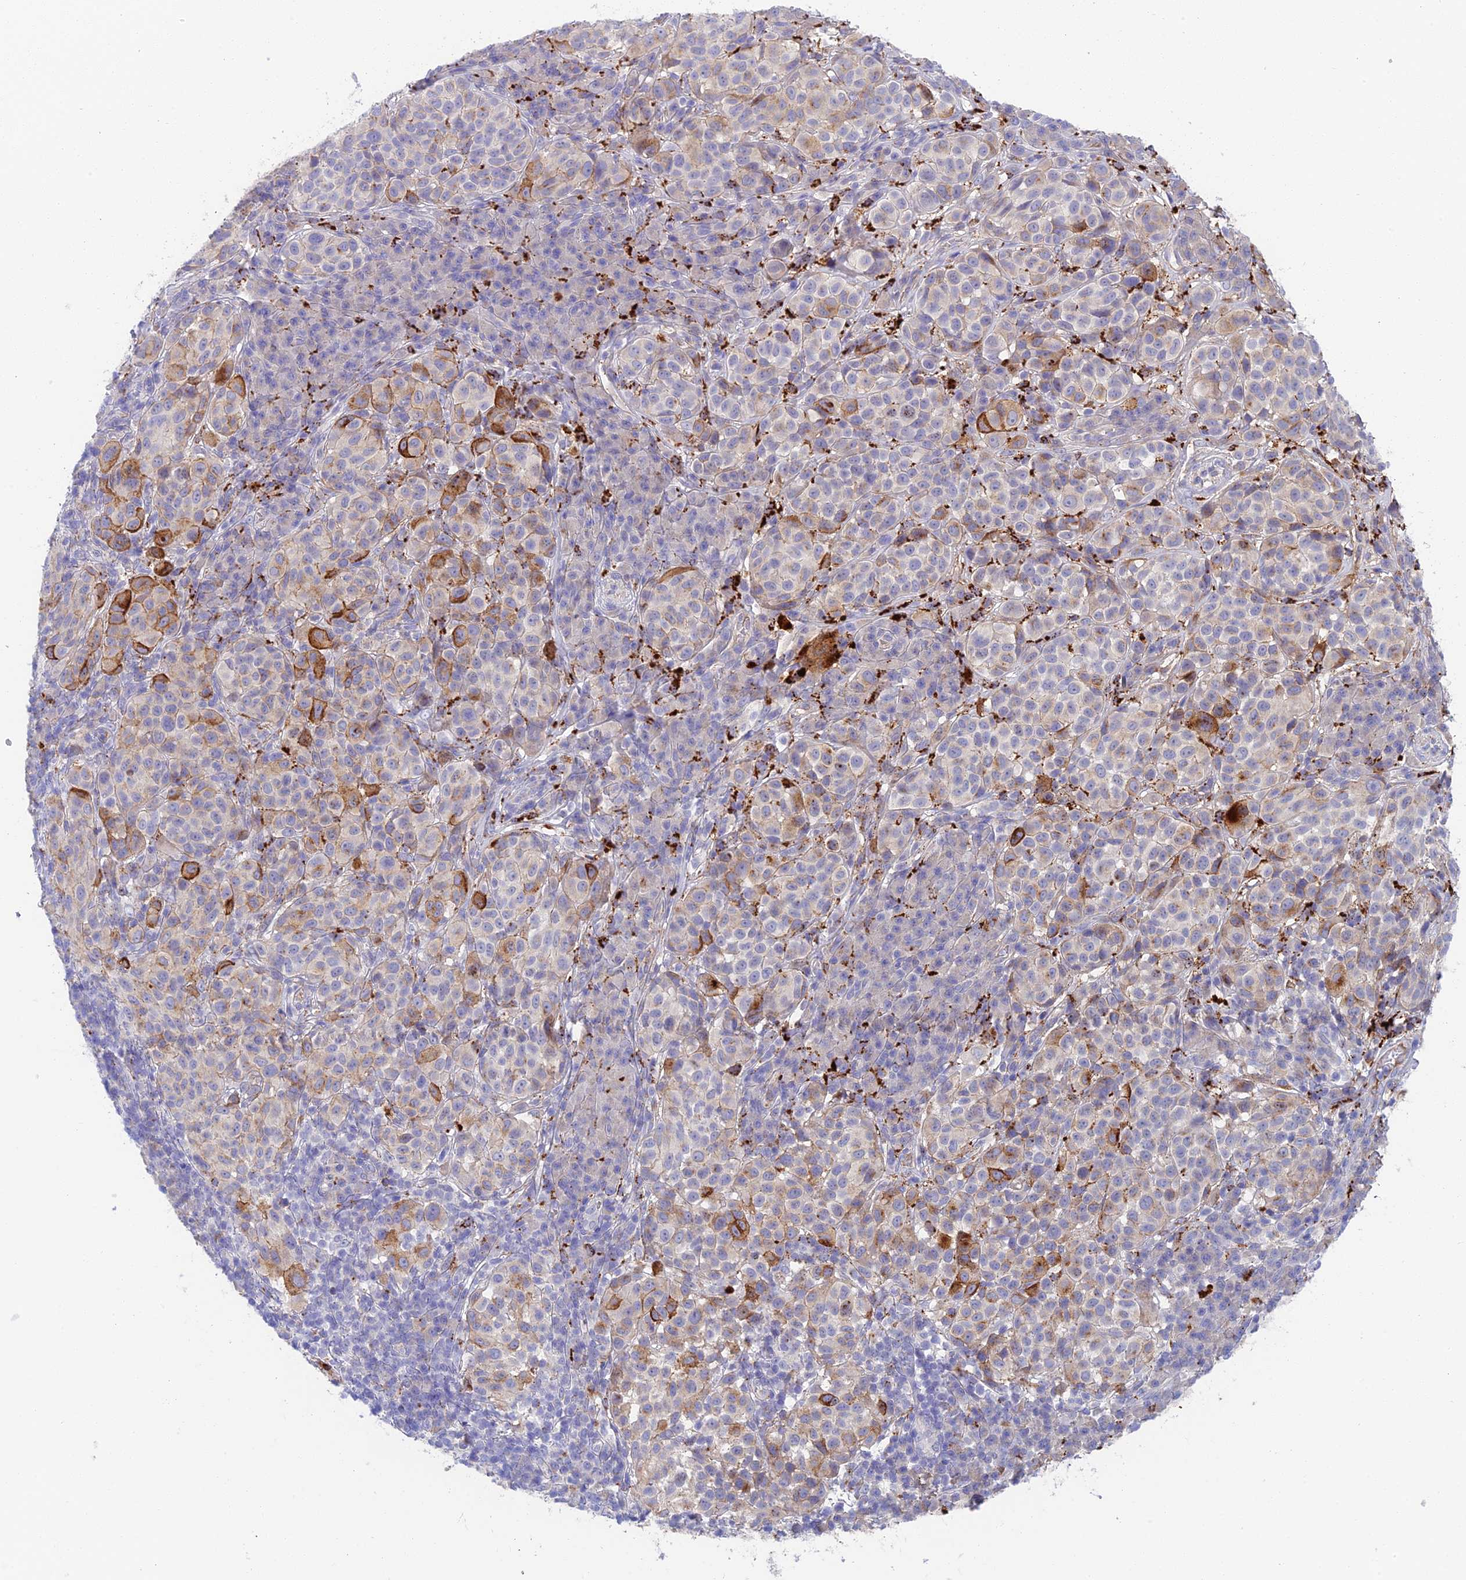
{"staining": {"intensity": "moderate", "quantity": "25%-75%", "location": "cytoplasmic/membranous"}, "tissue": "melanoma", "cell_type": "Tumor cells", "image_type": "cancer", "snomed": [{"axis": "morphology", "description": "Malignant melanoma, NOS"}, {"axis": "topography", "description": "Skin"}], "caption": "Approximately 25%-75% of tumor cells in human melanoma exhibit moderate cytoplasmic/membranous protein positivity as visualized by brown immunohistochemical staining.", "gene": "ADAMTS13", "patient": {"sex": "male", "age": 38}}